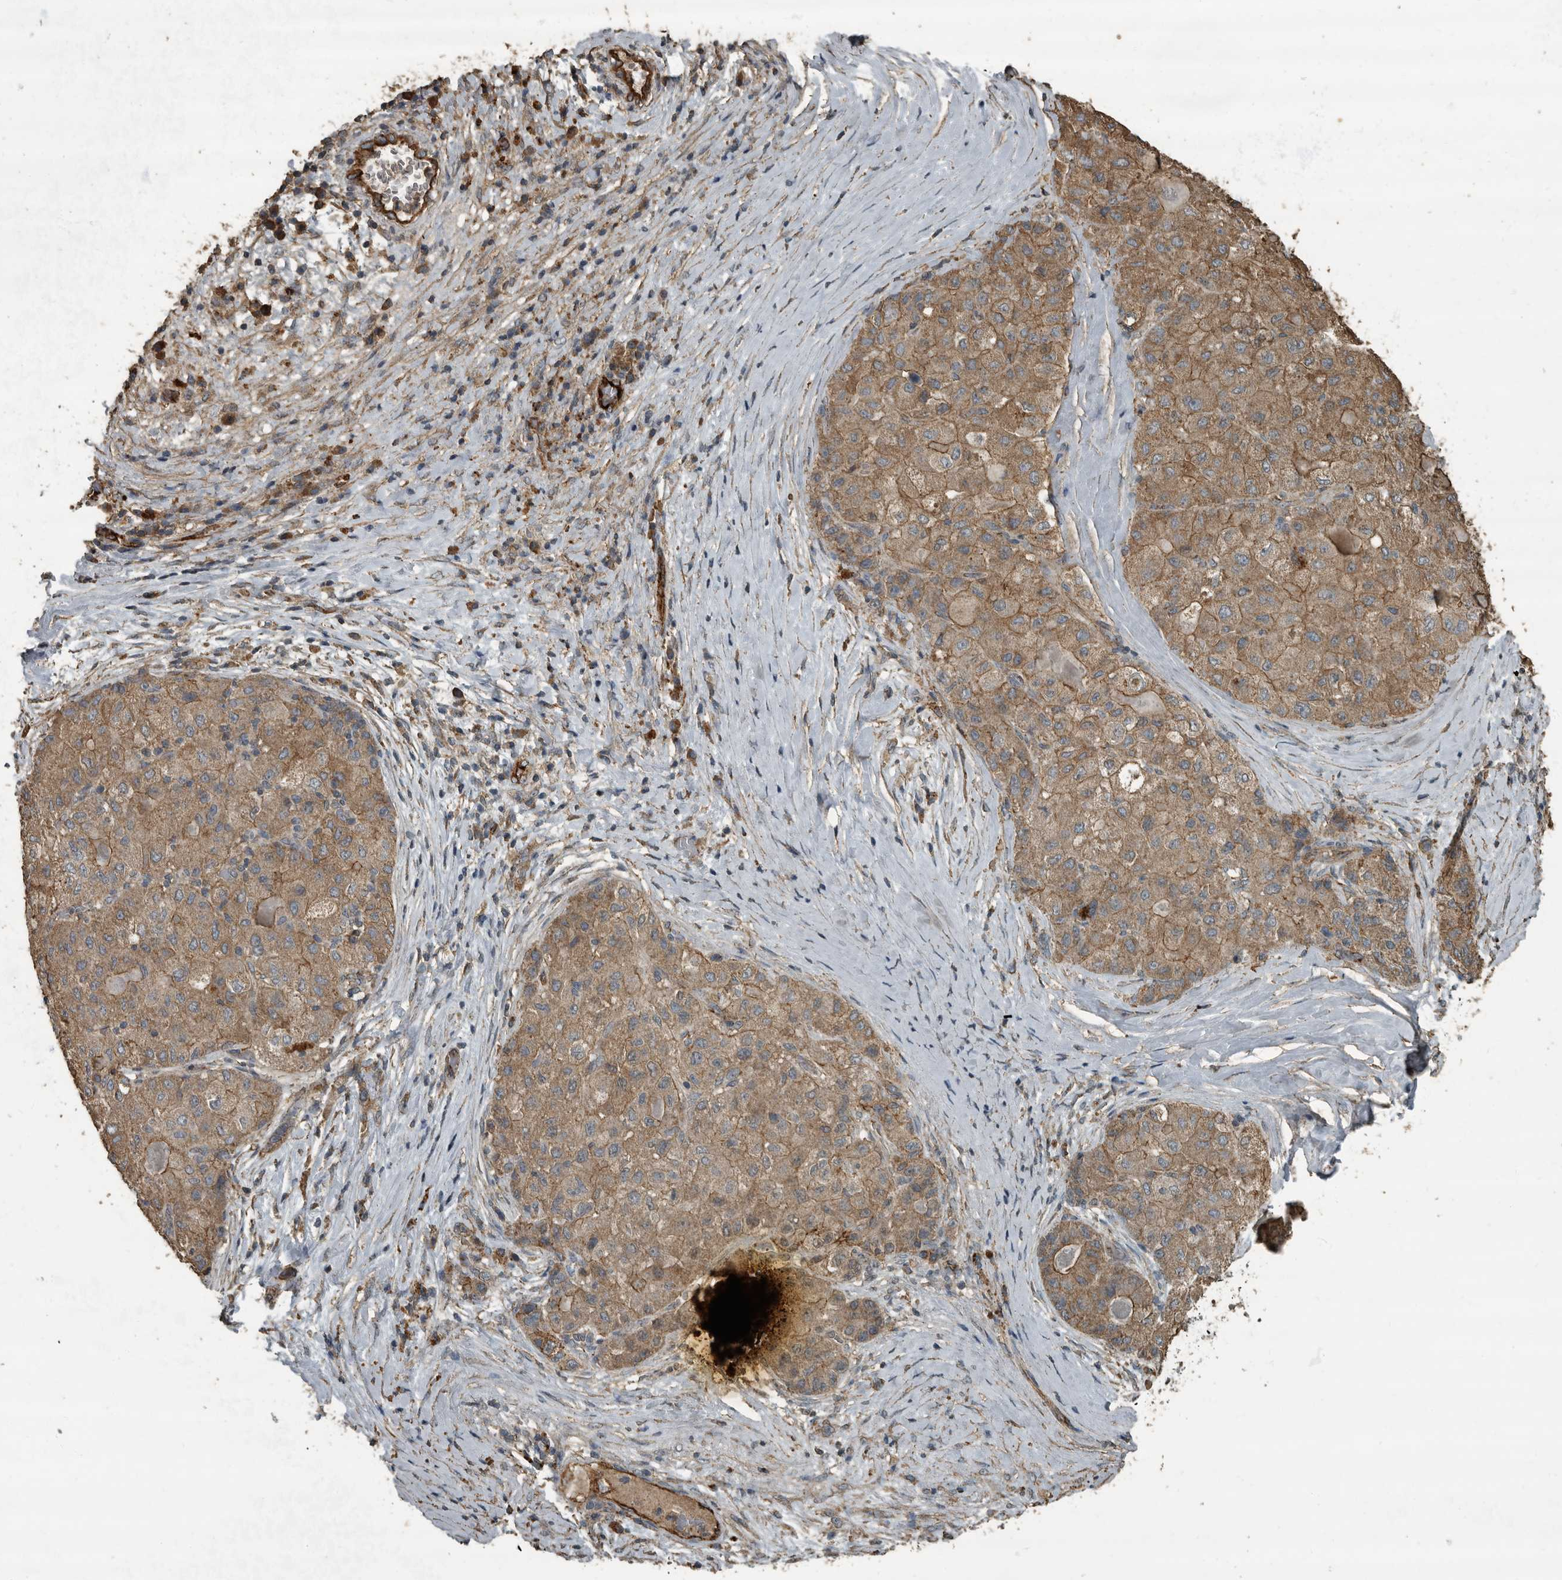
{"staining": {"intensity": "moderate", "quantity": ">75%", "location": "cytoplasmic/membranous"}, "tissue": "liver cancer", "cell_type": "Tumor cells", "image_type": "cancer", "snomed": [{"axis": "morphology", "description": "Carcinoma, Hepatocellular, NOS"}, {"axis": "topography", "description": "Liver"}], "caption": "Approximately >75% of tumor cells in hepatocellular carcinoma (liver) demonstrate moderate cytoplasmic/membranous protein expression as visualized by brown immunohistochemical staining.", "gene": "IL15RA", "patient": {"sex": "male", "age": 80}}